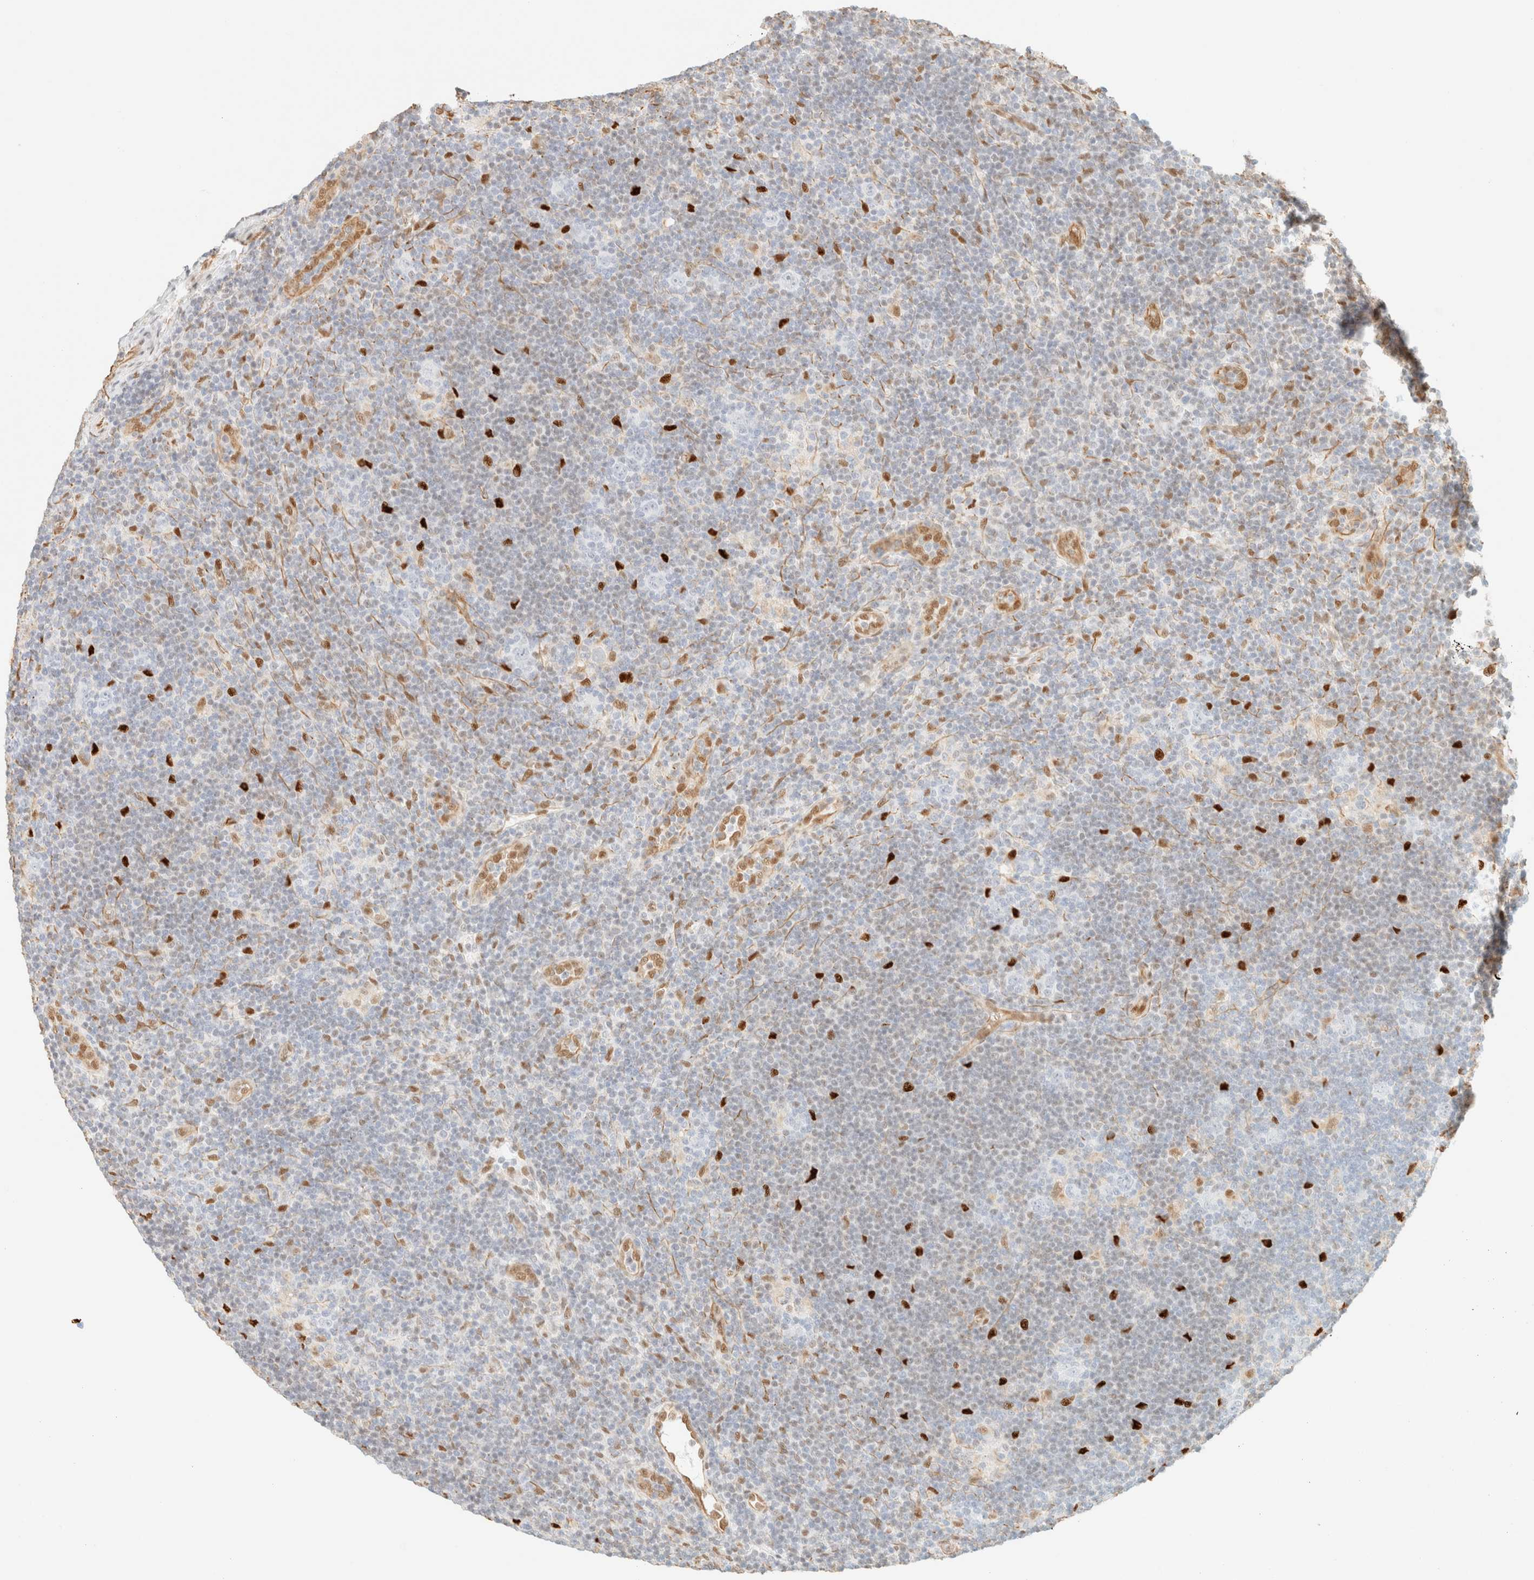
{"staining": {"intensity": "negative", "quantity": "none", "location": "none"}, "tissue": "lymphoma", "cell_type": "Tumor cells", "image_type": "cancer", "snomed": [{"axis": "morphology", "description": "Hodgkin's disease, NOS"}, {"axis": "topography", "description": "Lymph node"}], "caption": "This is an IHC photomicrograph of Hodgkin's disease. There is no positivity in tumor cells.", "gene": "ZSCAN18", "patient": {"sex": "female", "age": 57}}